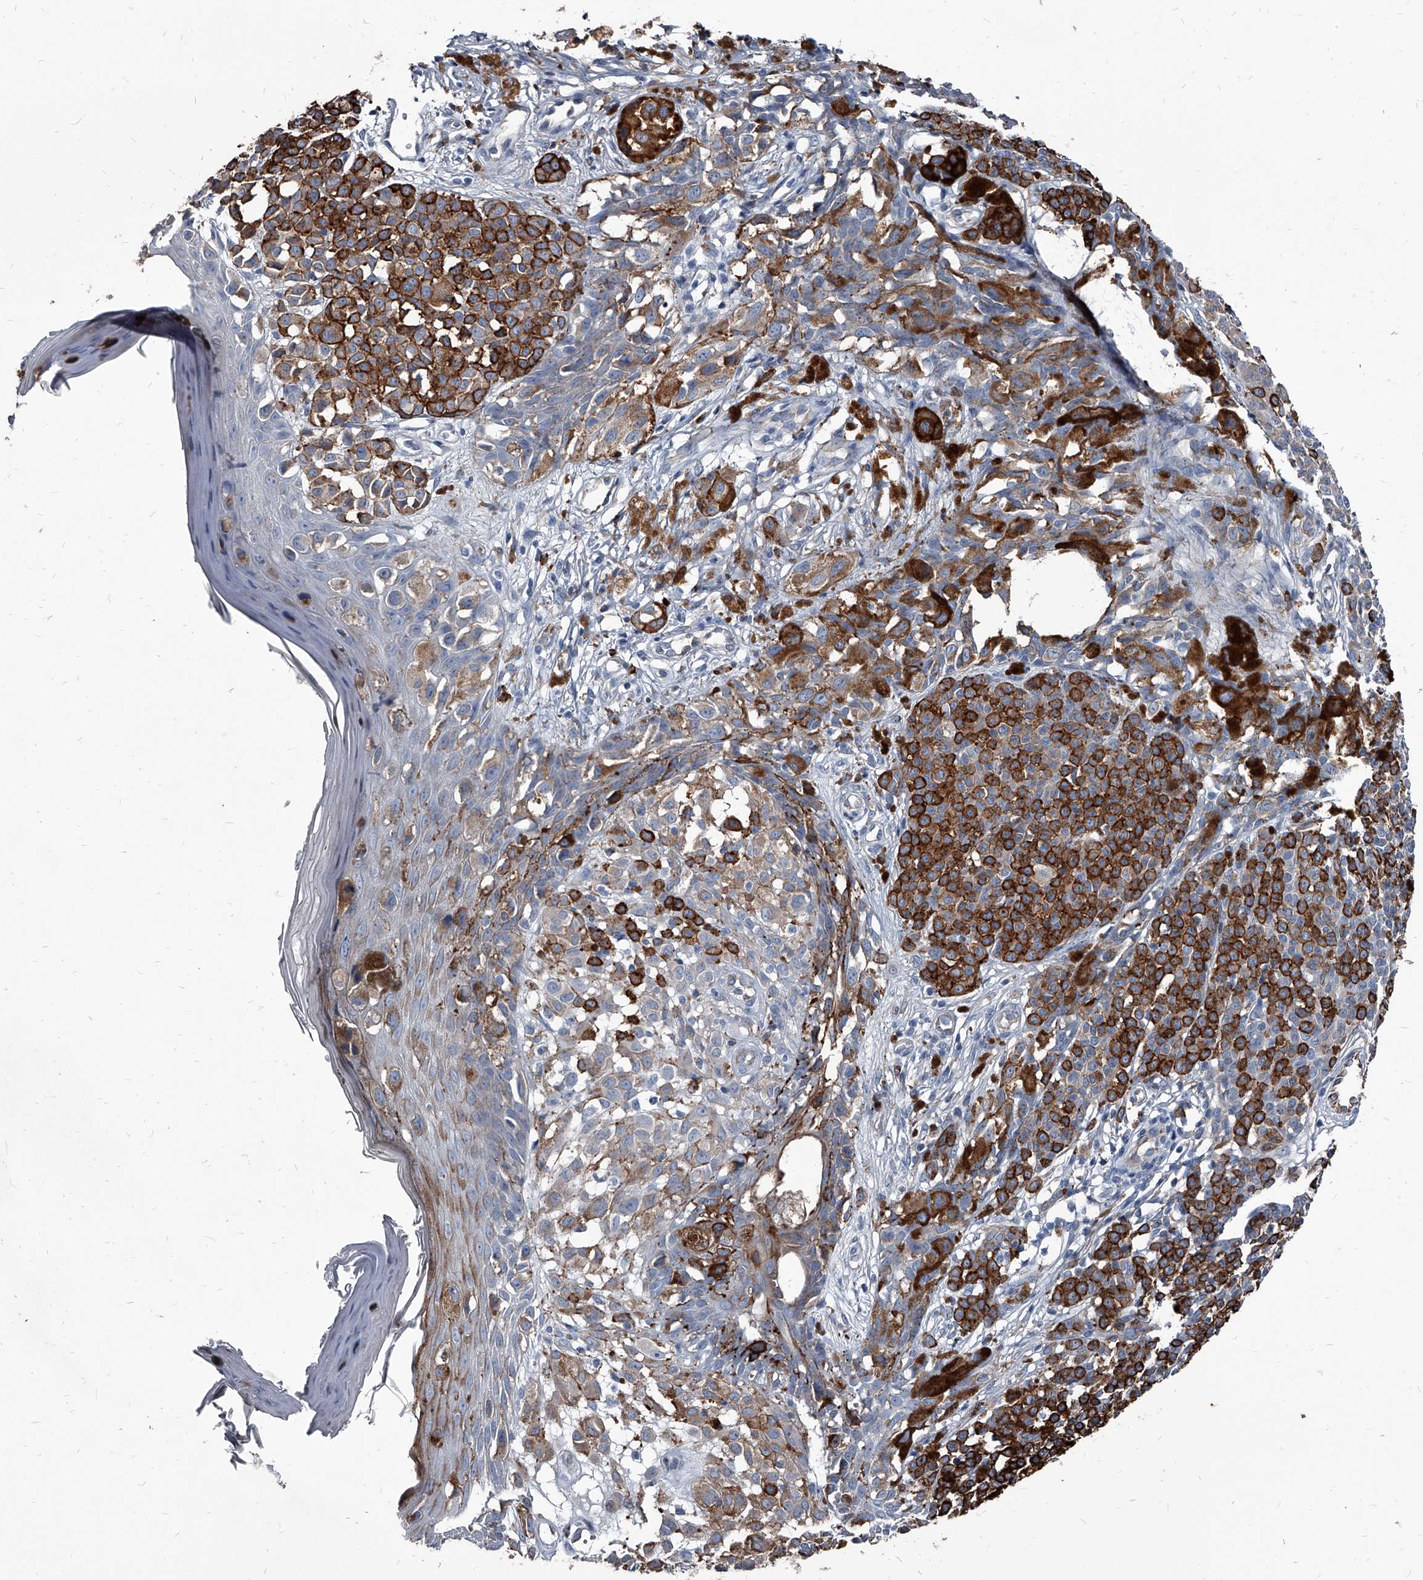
{"staining": {"intensity": "strong", "quantity": "25%-75%", "location": "cytoplasmic/membranous"}, "tissue": "melanoma", "cell_type": "Tumor cells", "image_type": "cancer", "snomed": [{"axis": "morphology", "description": "Malignant melanoma, NOS"}, {"axis": "topography", "description": "Skin of leg"}], "caption": "Brown immunohistochemical staining in malignant melanoma exhibits strong cytoplasmic/membranous staining in about 25%-75% of tumor cells. The protein of interest is shown in brown color, while the nuclei are stained blue.", "gene": "PGLYRP3", "patient": {"sex": "female", "age": 72}}